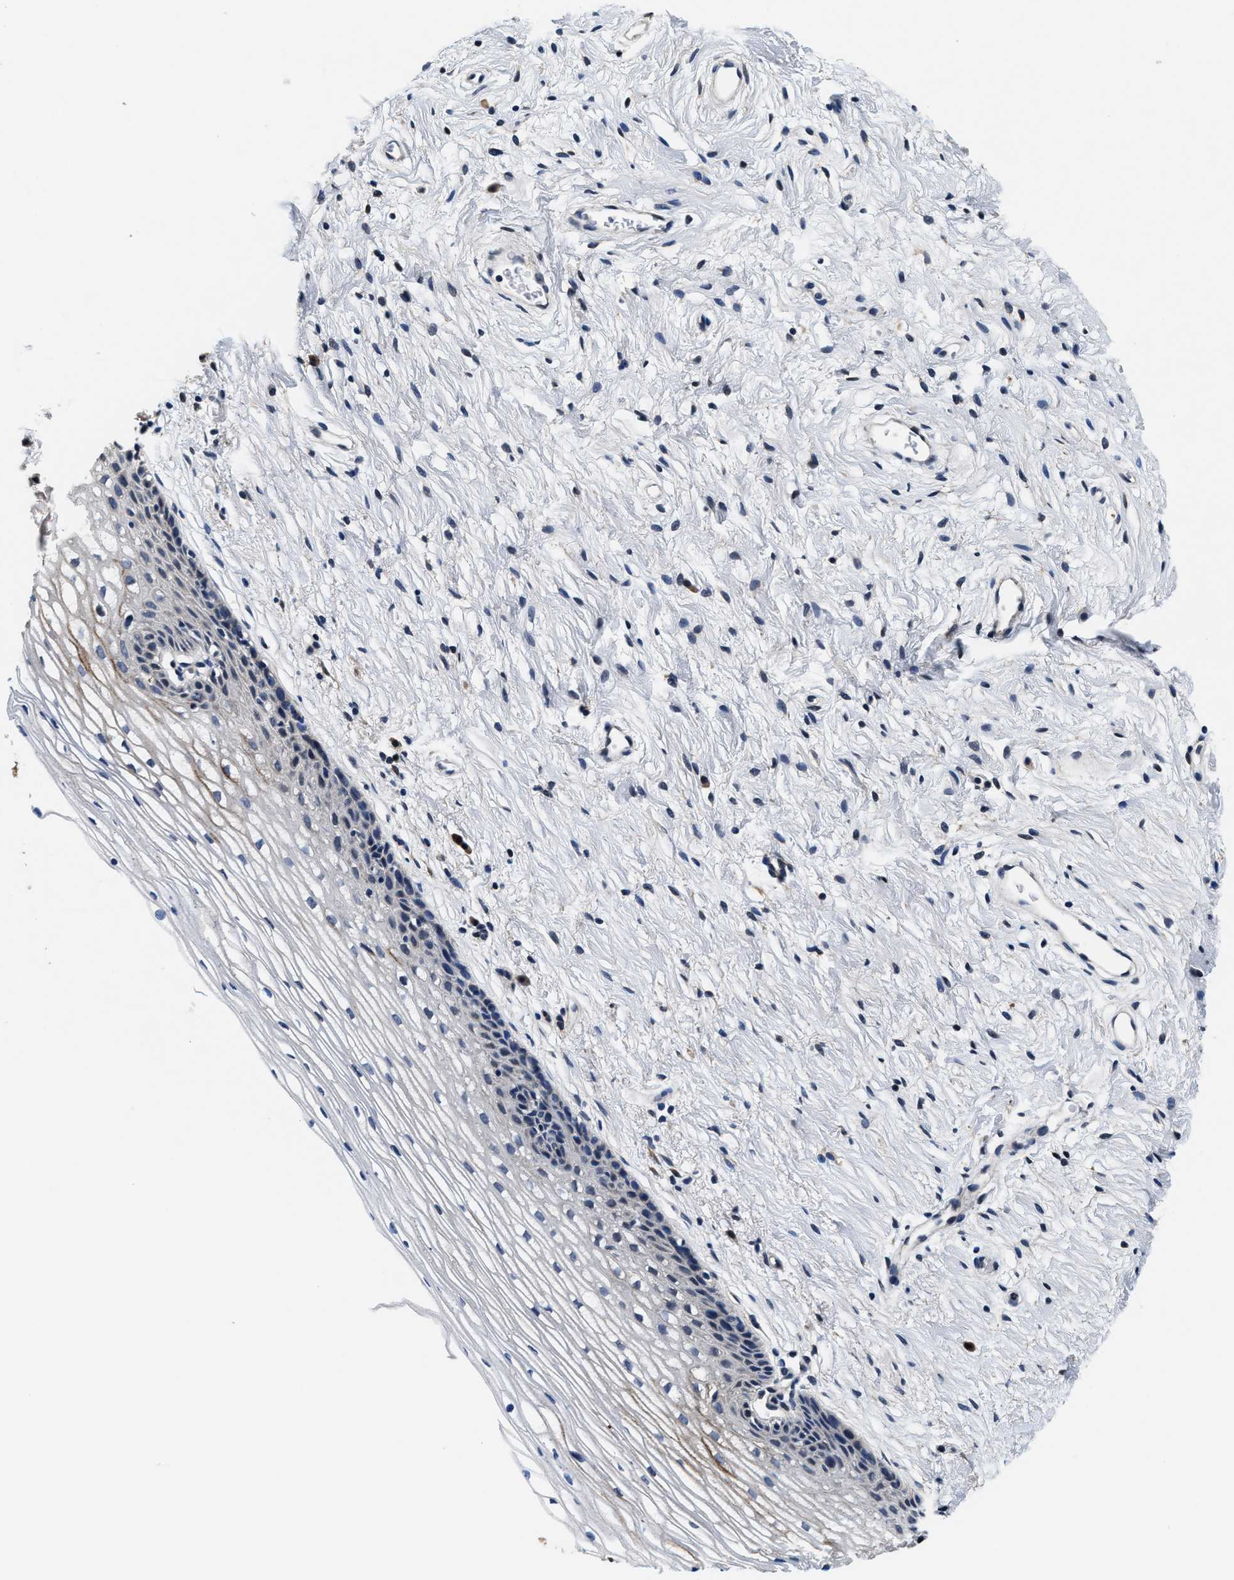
{"staining": {"intensity": "negative", "quantity": "none", "location": "none"}, "tissue": "cervix", "cell_type": "Squamous epithelial cells", "image_type": "normal", "snomed": [{"axis": "morphology", "description": "Normal tissue, NOS"}, {"axis": "topography", "description": "Cervix"}], "caption": "IHC of normal cervix reveals no positivity in squamous epithelial cells. (IHC, brightfield microscopy, high magnification).", "gene": "PHPT1", "patient": {"sex": "female", "age": 77}}